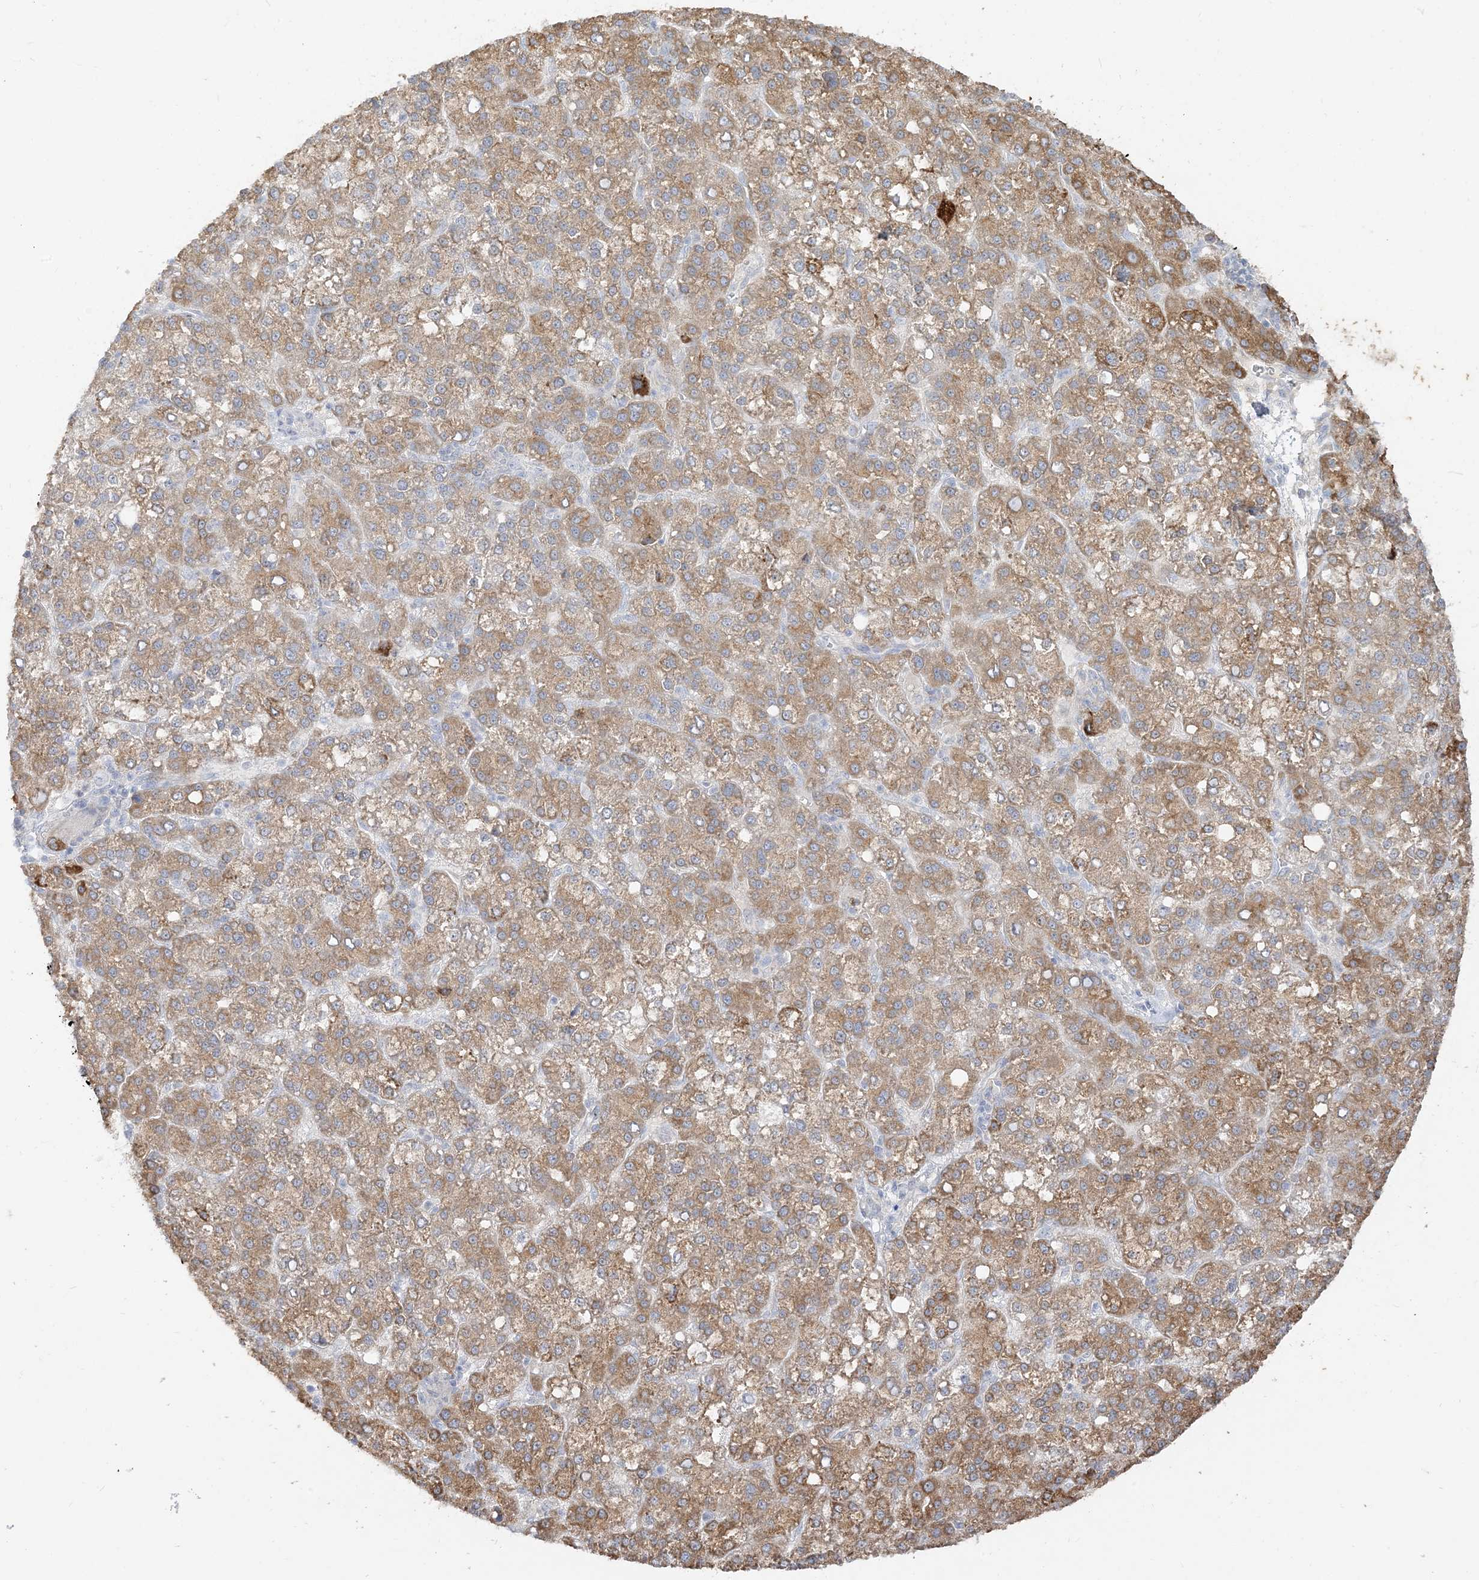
{"staining": {"intensity": "moderate", "quantity": ">75%", "location": "cytoplasmic/membranous"}, "tissue": "liver cancer", "cell_type": "Tumor cells", "image_type": "cancer", "snomed": [{"axis": "morphology", "description": "Carcinoma, Hepatocellular, NOS"}, {"axis": "topography", "description": "Liver"}], "caption": "DAB (3,3'-diaminobenzidine) immunohistochemical staining of human liver hepatocellular carcinoma shows moderate cytoplasmic/membranous protein staining in approximately >75% of tumor cells. (Stains: DAB in brown, nuclei in blue, Microscopy: brightfield microscopy at high magnification).", "gene": "LOXL3", "patient": {"sex": "female", "age": 58}}